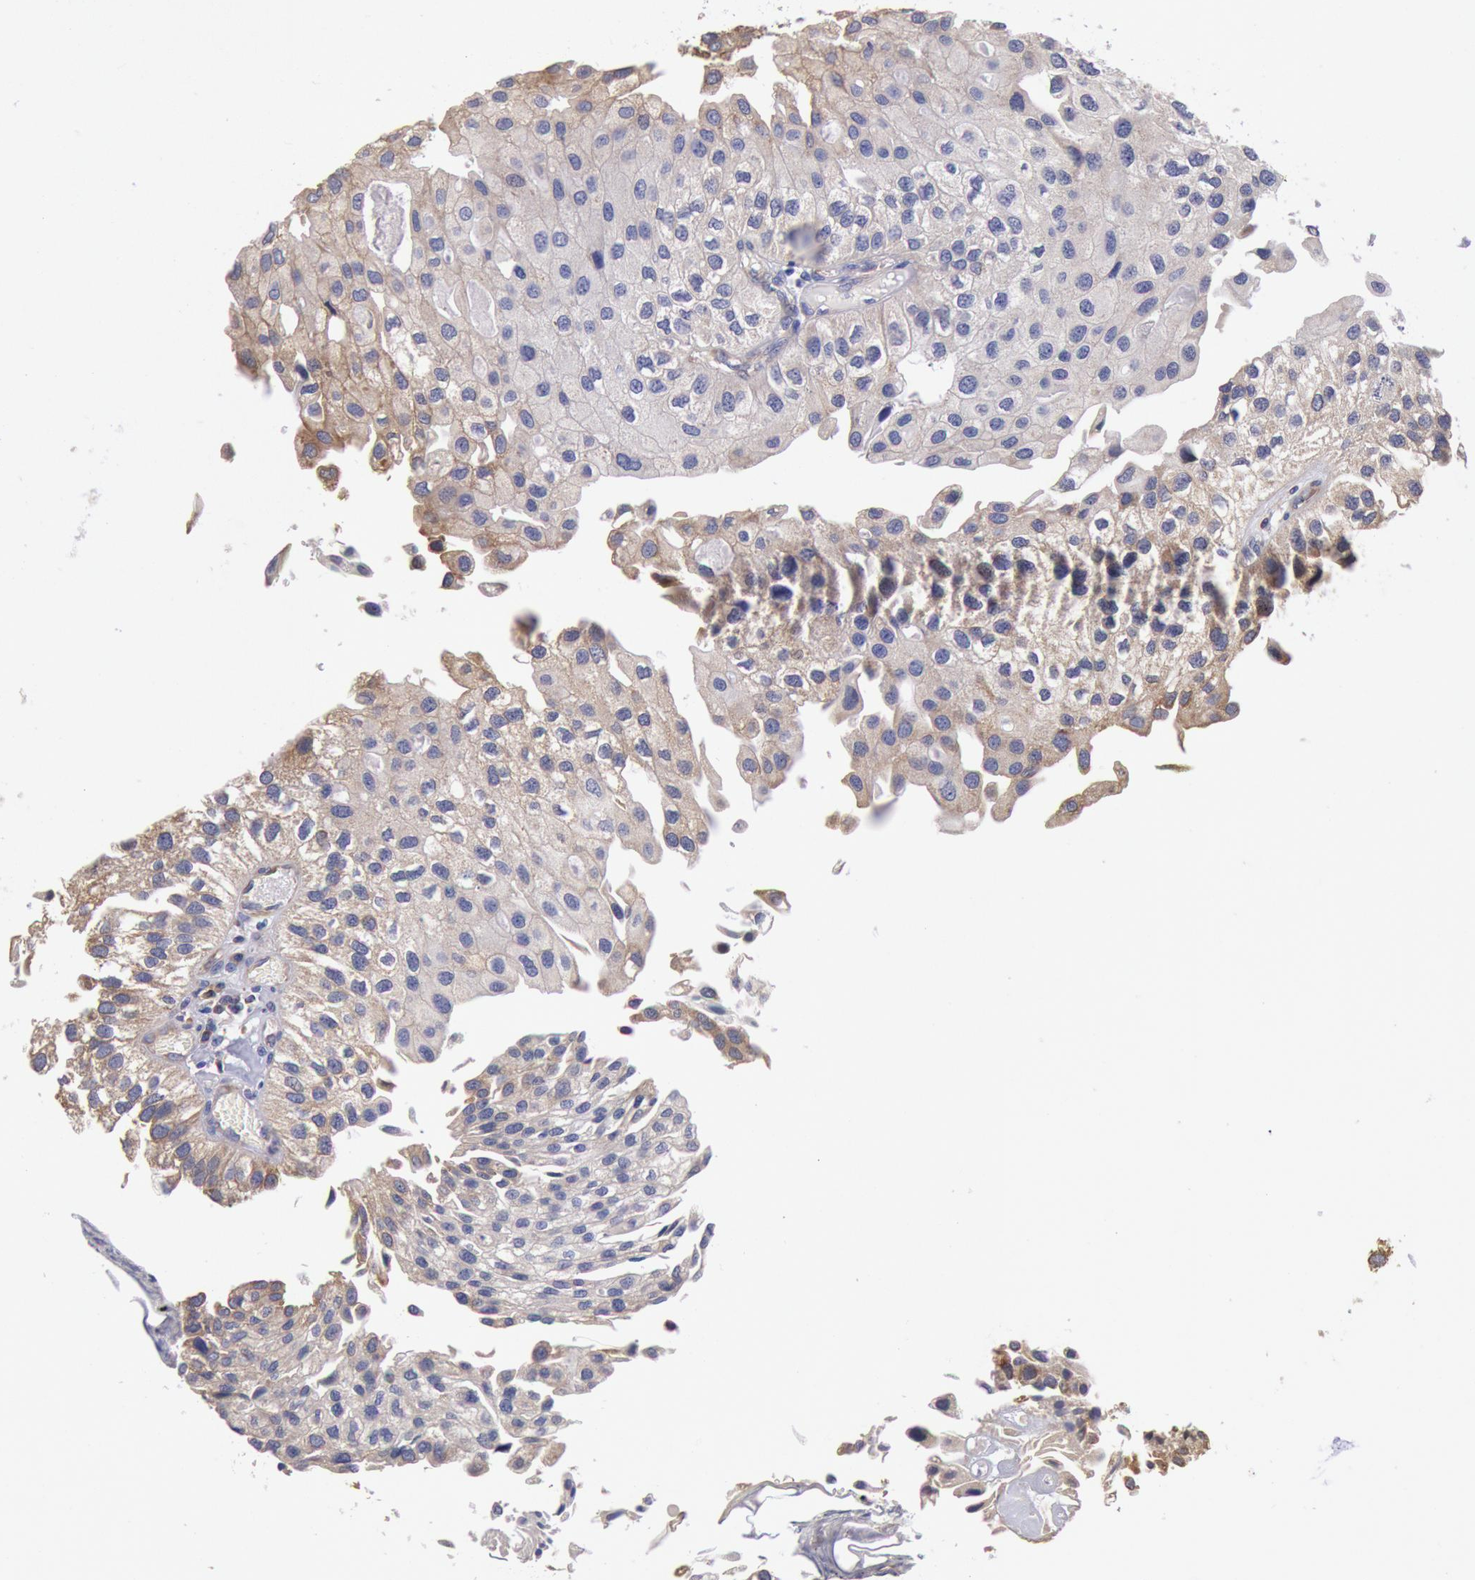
{"staining": {"intensity": "weak", "quantity": "<25%", "location": "cytoplasmic/membranous"}, "tissue": "urothelial cancer", "cell_type": "Tumor cells", "image_type": "cancer", "snomed": [{"axis": "morphology", "description": "Urothelial carcinoma, Low grade"}, {"axis": "topography", "description": "Urinary bladder"}], "caption": "Immunohistochemical staining of urothelial cancer displays no significant staining in tumor cells.", "gene": "DRG1", "patient": {"sex": "female", "age": 89}}